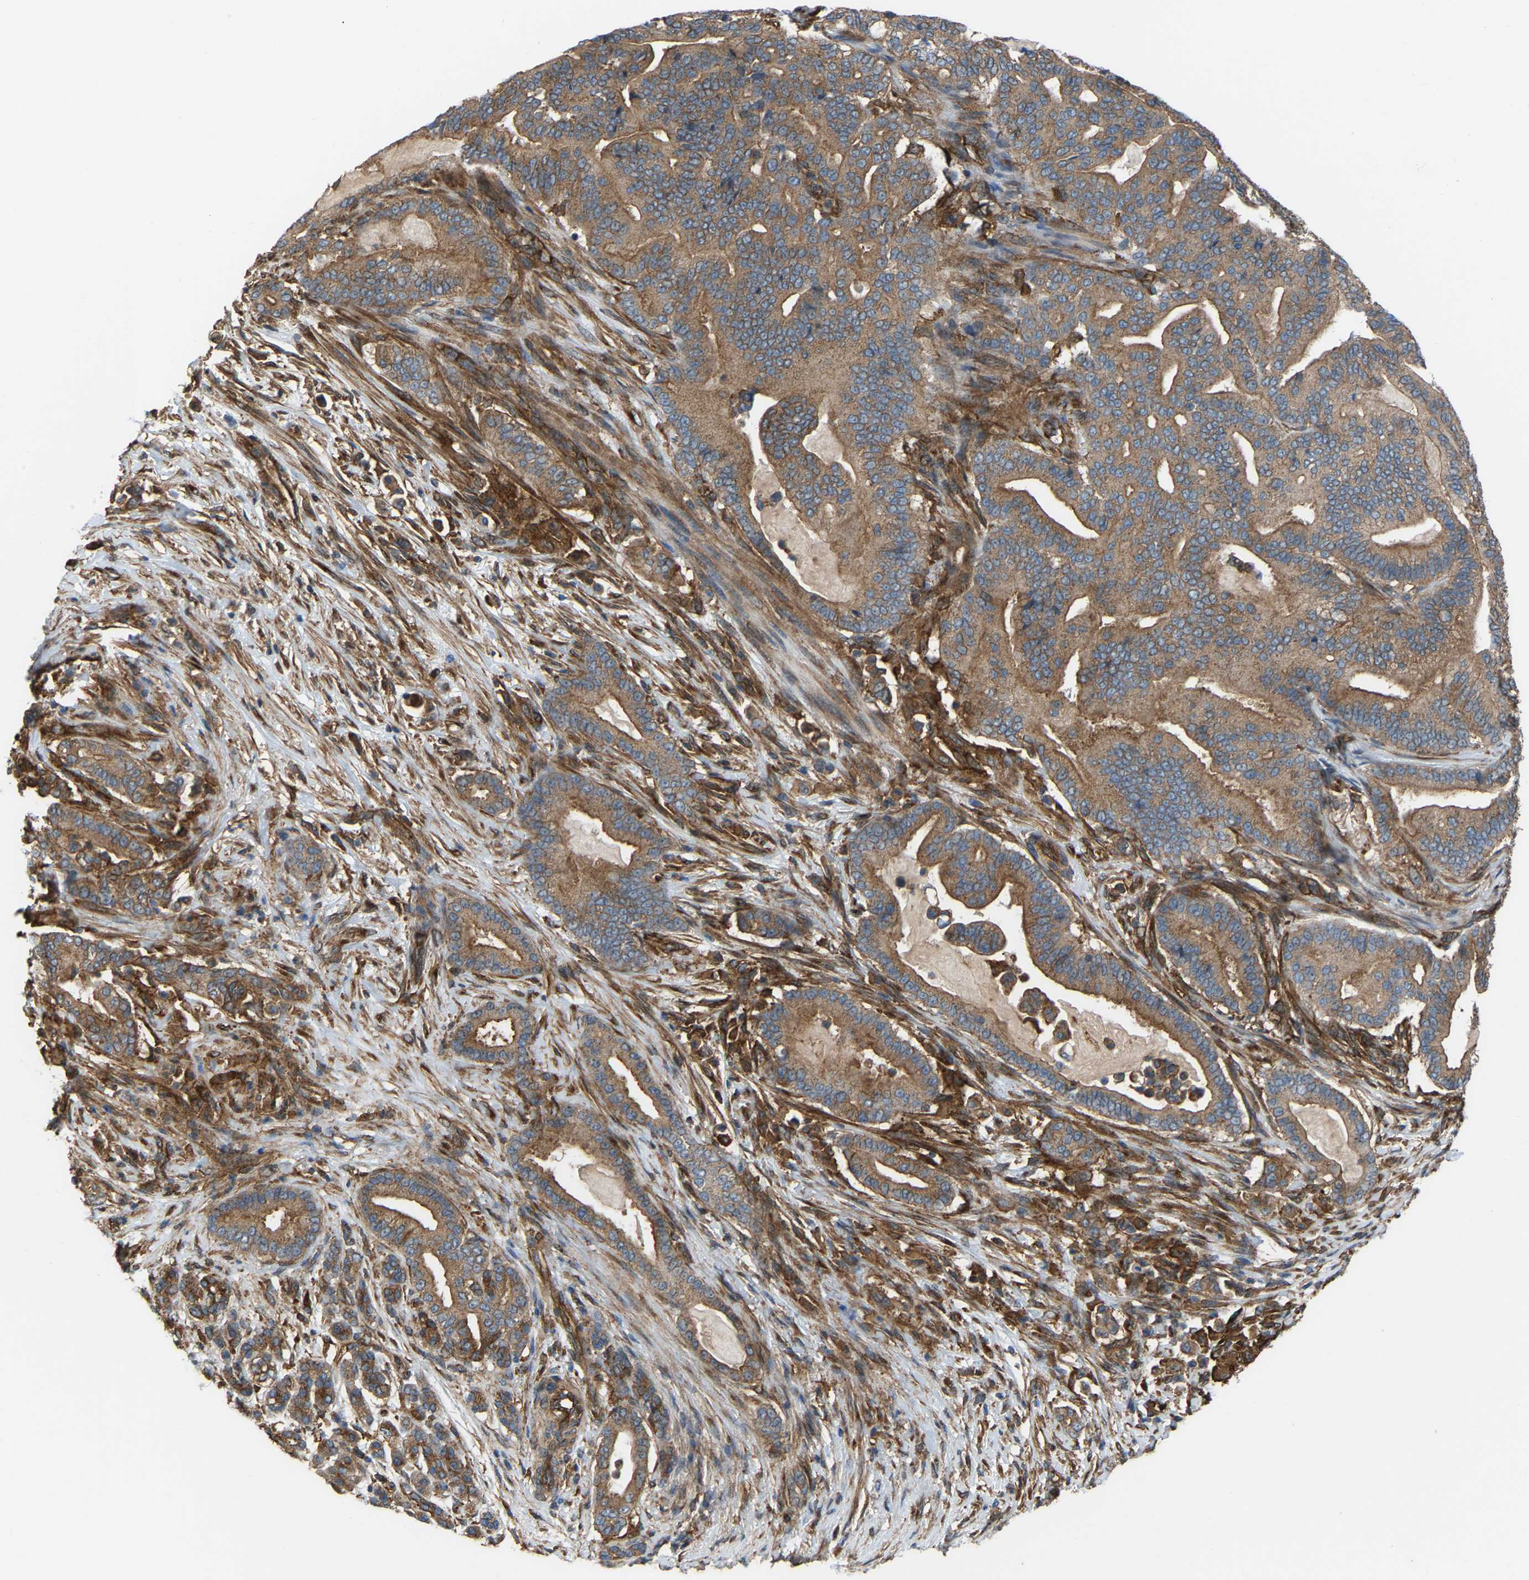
{"staining": {"intensity": "moderate", "quantity": ">75%", "location": "cytoplasmic/membranous"}, "tissue": "pancreatic cancer", "cell_type": "Tumor cells", "image_type": "cancer", "snomed": [{"axis": "morphology", "description": "Normal tissue, NOS"}, {"axis": "morphology", "description": "Adenocarcinoma, NOS"}, {"axis": "topography", "description": "Pancreas"}], "caption": "Immunohistochemical staining of adenocarcinoma (pancreatic) demonstrates moderate cytoplasmic/membranous protein positivity in about >75% of tumor cells. (IHC, brightfield microscopy, high magnification).", "gene": "PICALM", "patient": {"sex": "male", "age": 63}}